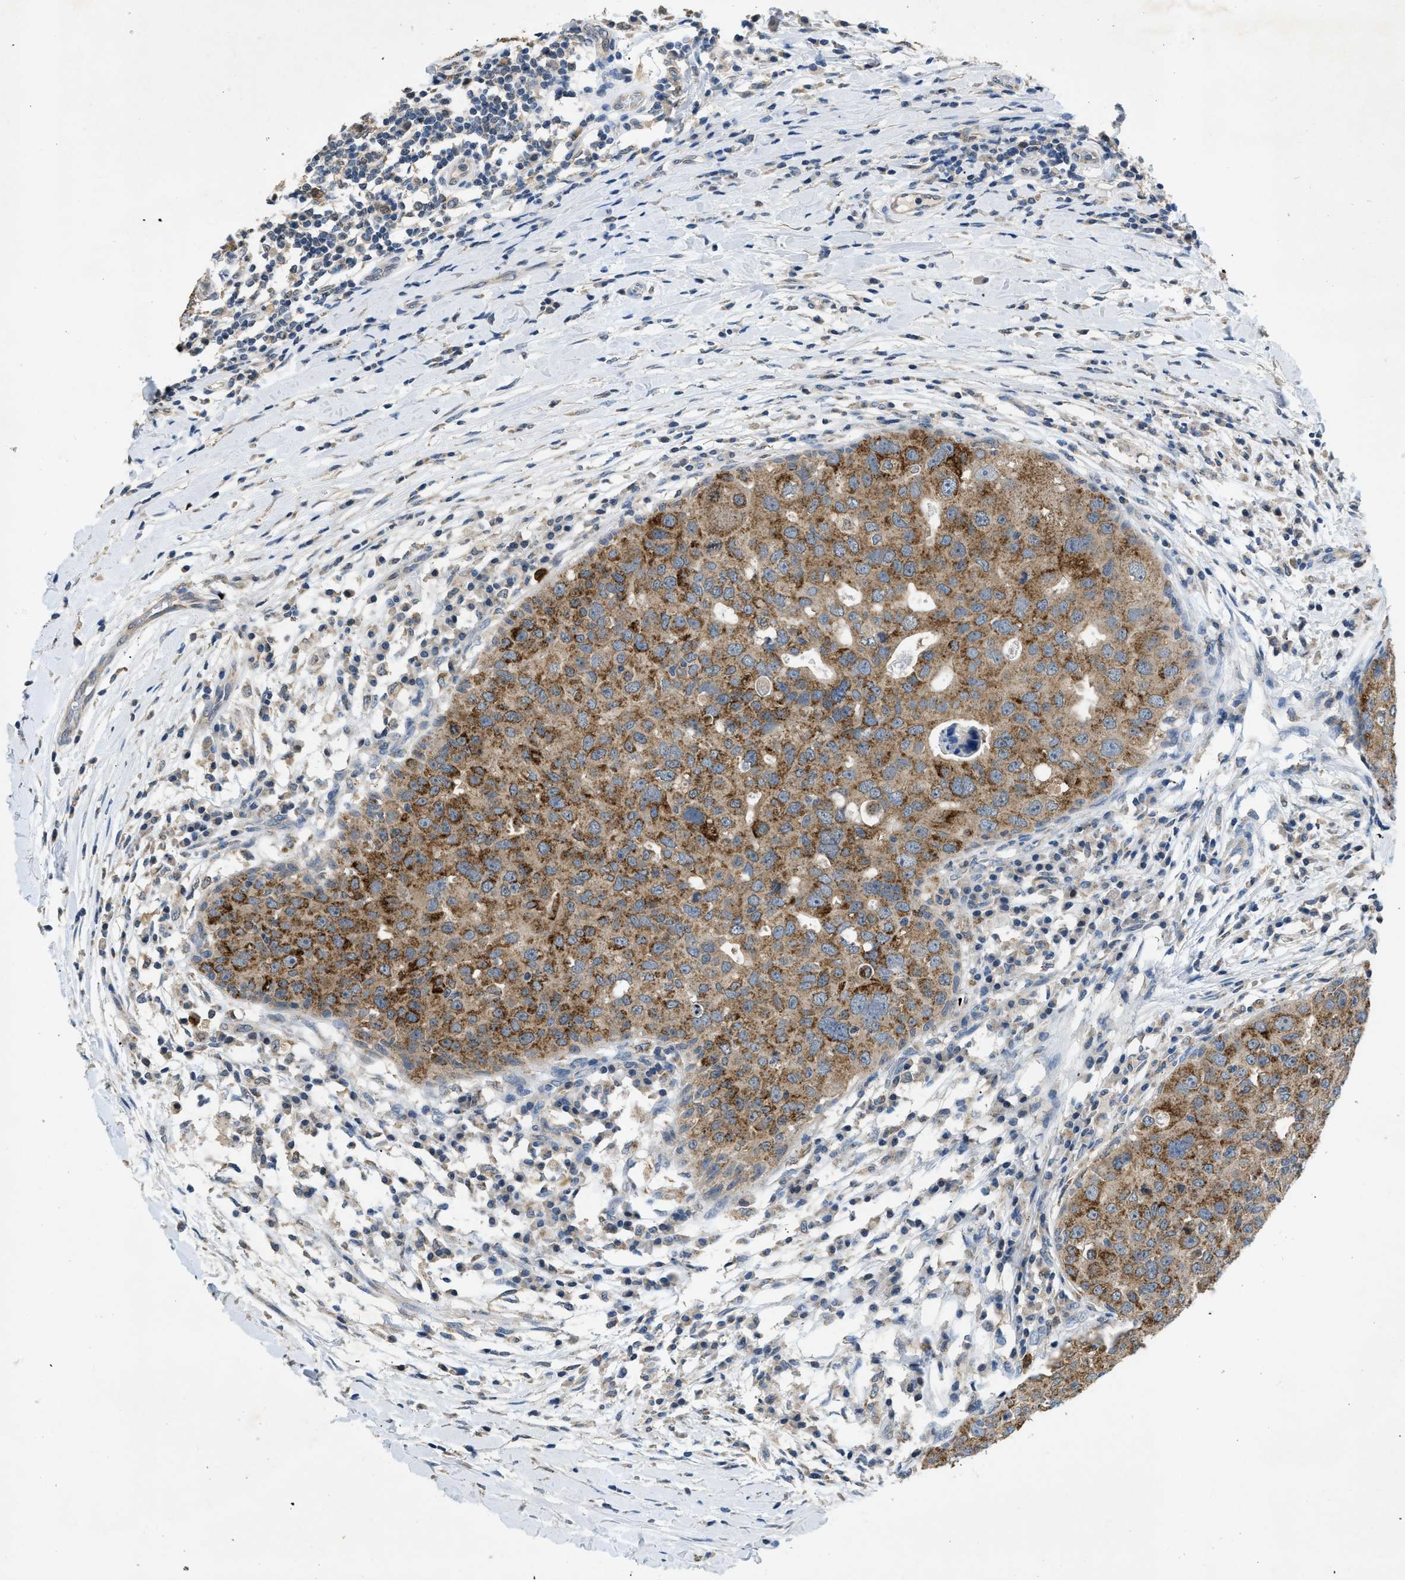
{"staining": {"intensity": "moderate", "quantity": ">75%", "location": "cytoplasmic/membranous"}, "tissue": "breast cancer", "cell_type": "Tumor cells", "image_type": "cancer", "snomed": [{"axis": "morphology", "description": "Duct carcinoma"}, {"axis": "topography", "description": "Breast"}], "caption": "IHC of human breast cancer (invasive ductal carcinoma) demonstrates medium levels of moderate cytoplasmic/membranous staining in about >75% of tumor cells. The protein of interest is shown in brown color, while the nuclei are stained blue.", "gene": "TOMM34", "patient": {"sex": "female", "age": 27}}